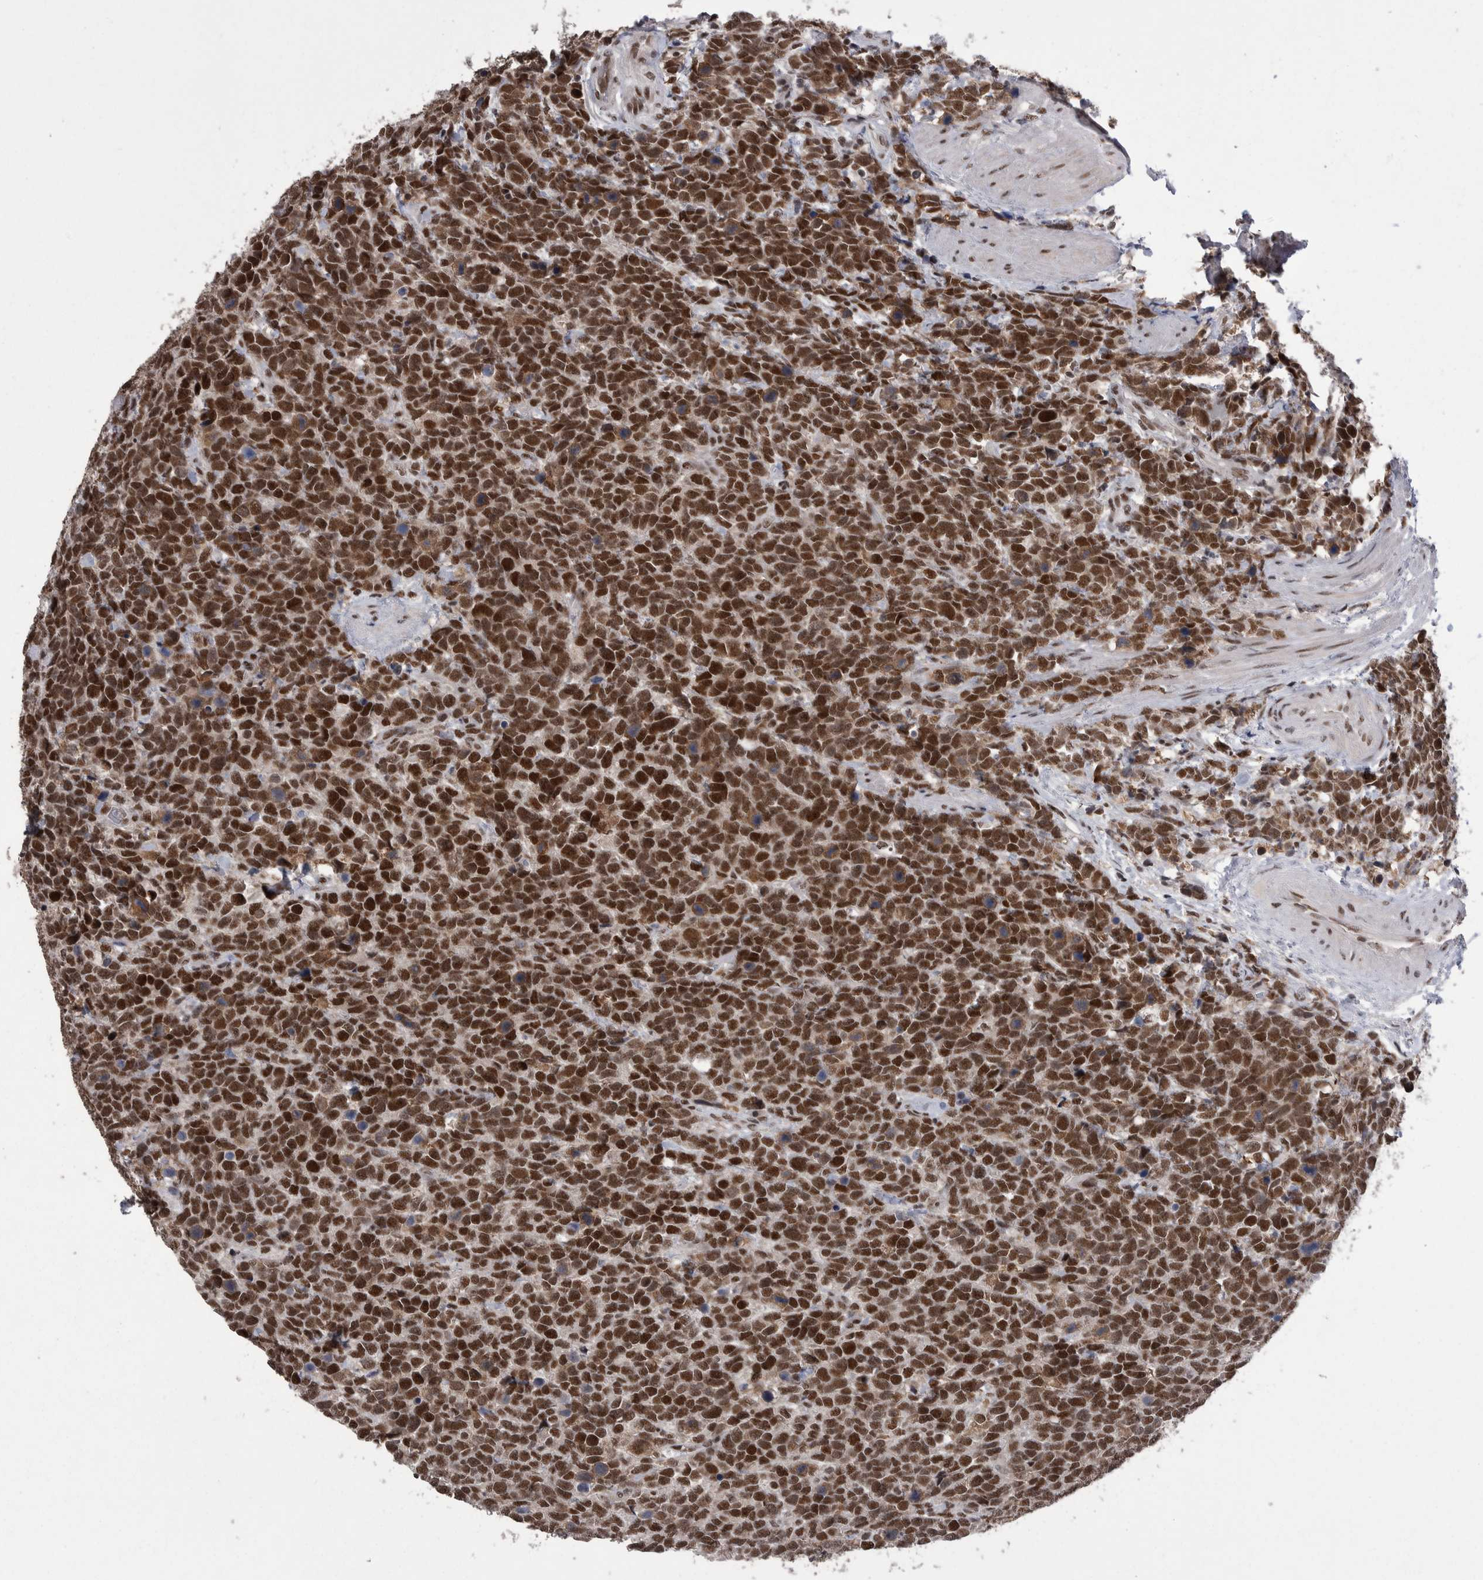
{"staining": {"intensity": "strong", "quantity": ">75%", "location": "nuclear"}, "tissue": "urothelial cancer", "cell_type": "Tumor cells", "image_type": "cancer", "snomed": [{"axis": "morphology", "description": "Urothelial carcinoma, High grade"}, {"axis": "topography", "description": "Urinary bladder"}], "caption": "Immunohistochemistry (IHC) histopathology image of urothelial cancer stained for a protein (brown), which demonstrates high levels of strong nuclear expression in about >75% of tumor cells.", "gene": "DMTF1", "patient": {"sex": "female", "age": 82}}